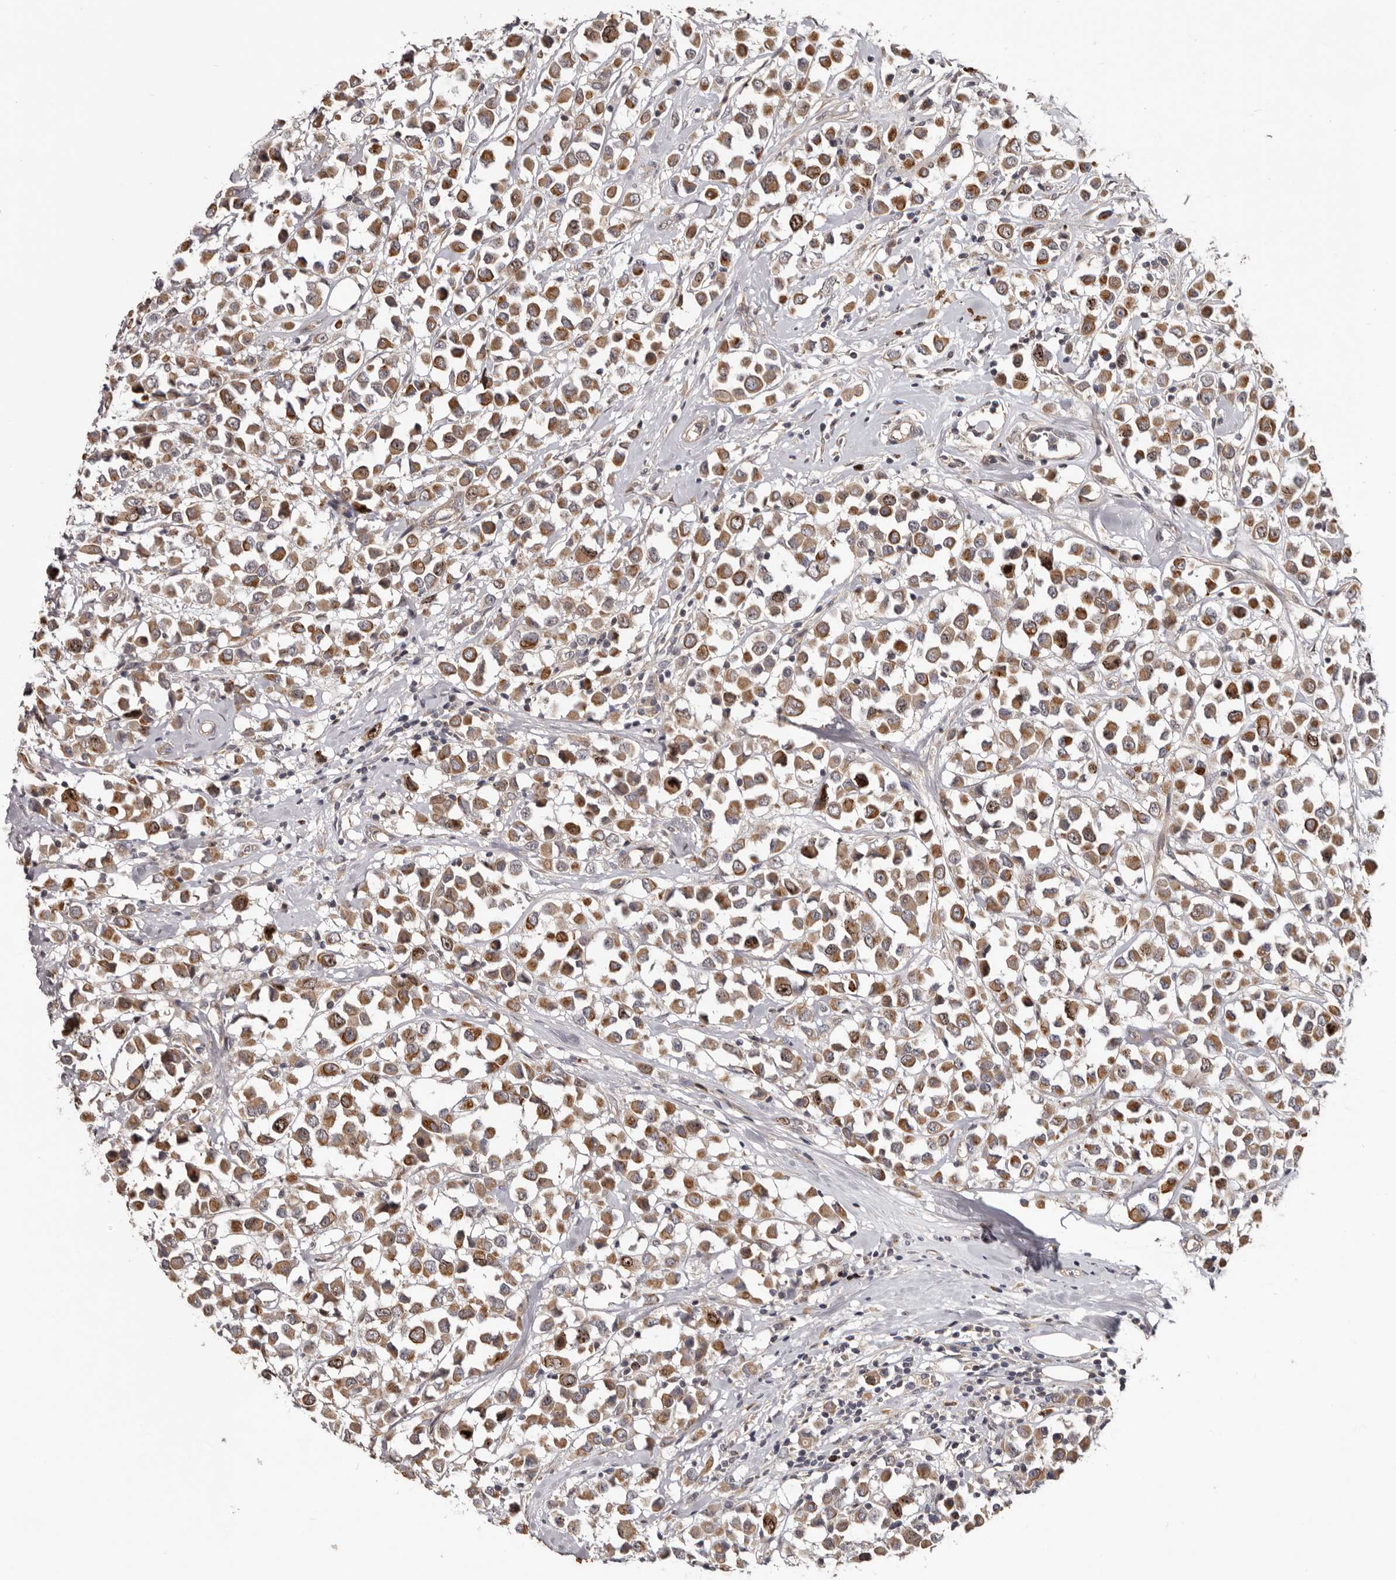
{"staining": {"intensity": "moderate", "quantity": ">75%", "location": "cytoplasmic/membranous"}, "tissue": "breast cancer", "cell_type": "Tumor cells", "image_type": "cancer", "snomed": [{"axis": "morphology", "description": "Duct carcinoma"}, {"axis": "topography", "description": "Breast"}], "caption": "Brown immunohistochemical staining in human breast invasive ductal carcinoma shows moderate cytoplasmic/membranous positivity in approximately >75% of tumor cells. The staining is performed using DAB brown chromogen to label protein expression. The nuclei are counter-stained blue using hematoxylin.", "gene": "CDCA8", "patient": {"sex": "female", "age": 61}}